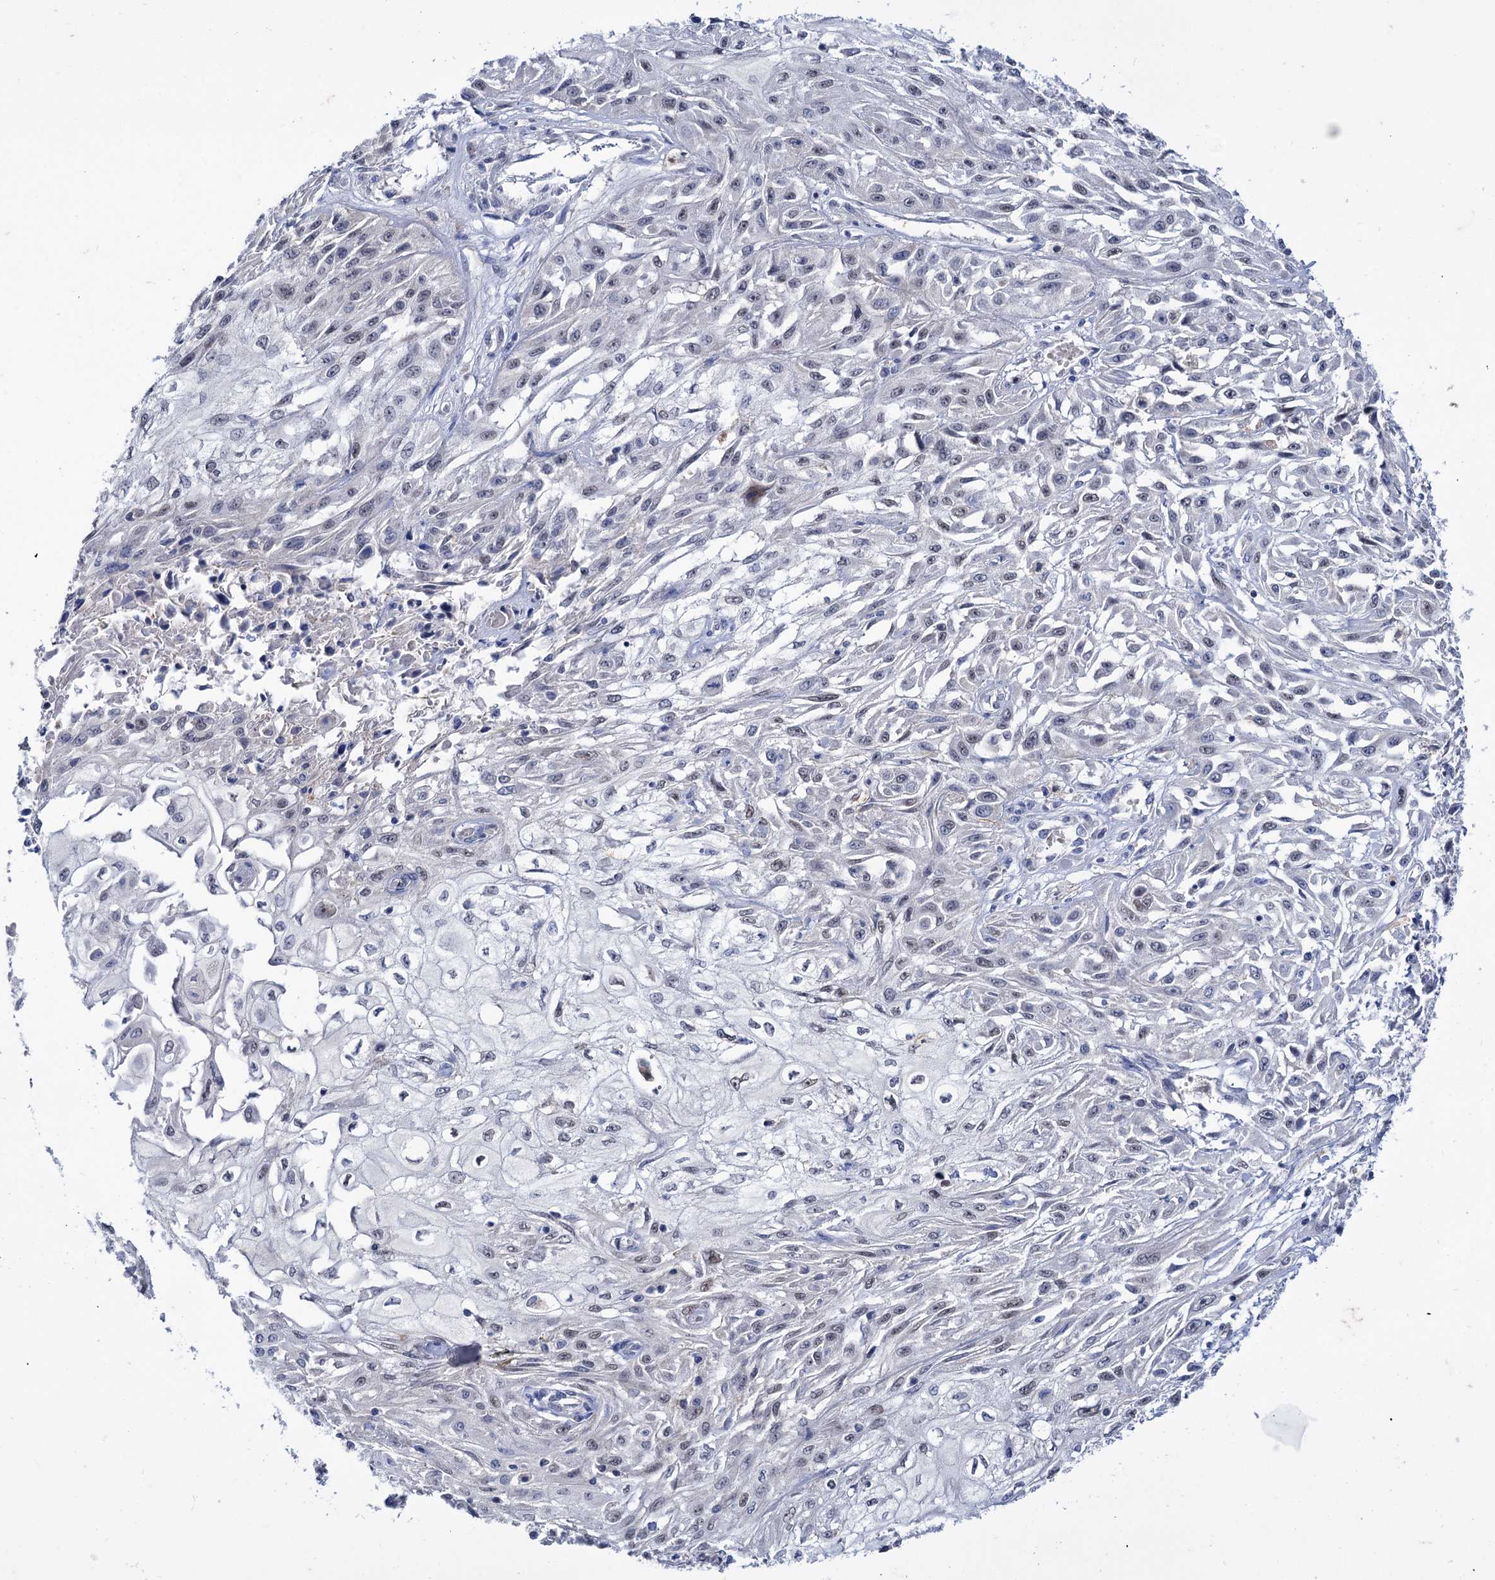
{"staining": {"intensity": "negative", "quantity": "none", "location": "none"}, "tissue": "skin cancer", "cell_type": "Tumor cells", "image_type": "cancer", "snomed": [{"axis": "morphology", "description": "Squamous cell carcinoma, NOS"}, {"axis": "morphology", "description": "Squamous cell carcinoma, metastatic, NOS"}, {"axis": "topography", "description": "Skin"}, {"axis": "topography", "description": "Lymph node"}], "caption": "An image of human metastatic squamous cell carcinoma (skin) is negative for staining in tumor cells. (Immunohistochemistry (ihc), brightfield microscopy, high magnification).", "gene": "MID1IP1", "patient": {"sex": "male", "age": 75}}